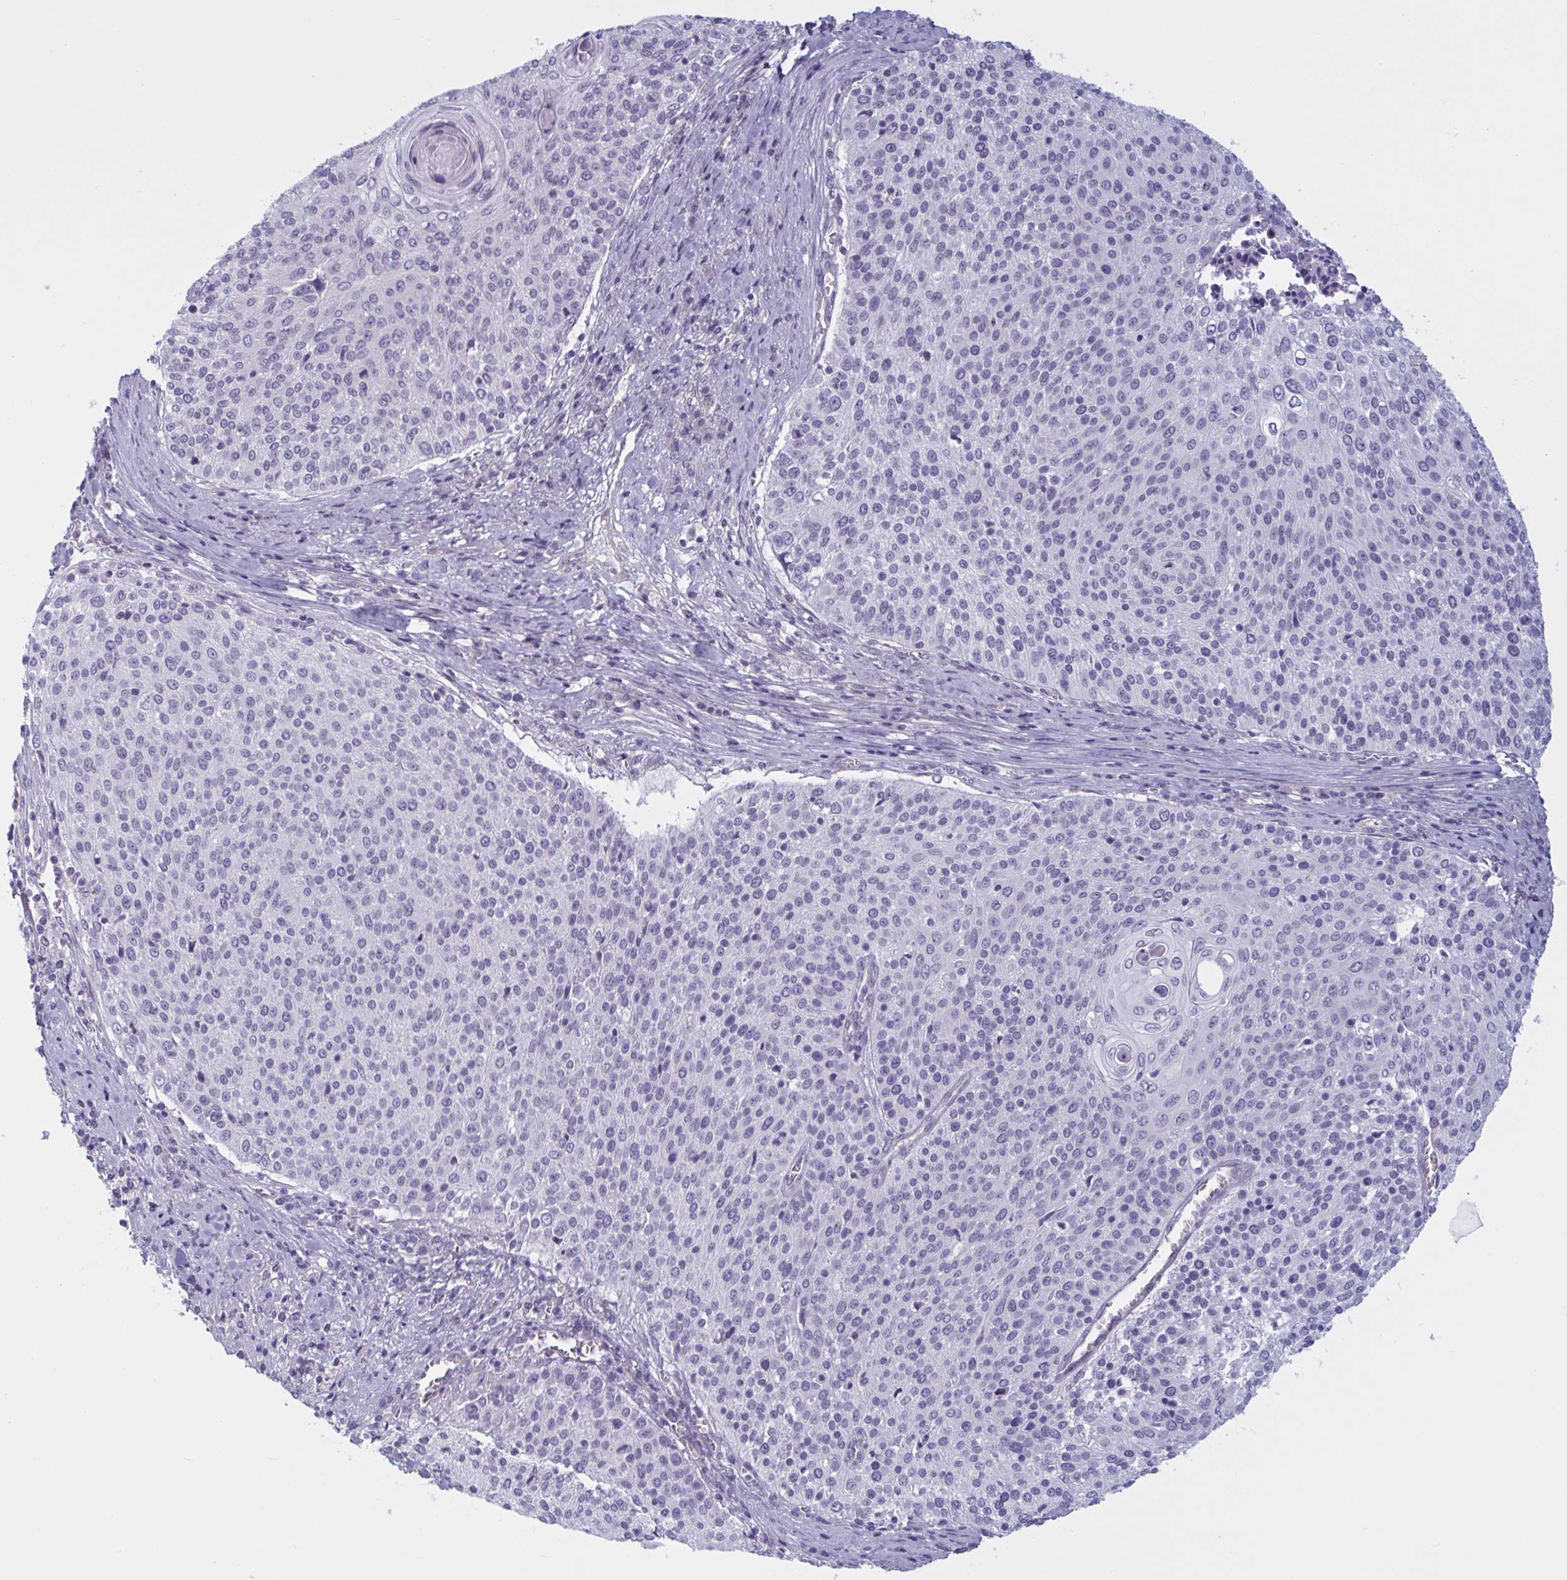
{"staining": {"intensity": "negative", "quantity": "none", "location": "none"}, "tissue": "cervical cancer", "cell_type": "Tumor cells", "image_type": "cancer", "snomed": [{"axis": "morphology", "description": "Squamous cell carcinoma, NOS"}, {"axis": "topography", "description": "Cervix"}], "caption": "There is no significant expression in tumor cells of cervical cancer (squamous cell carcinoma).", "gene": "OR1L3", "patient": {"sex": "female", "age": 31}}